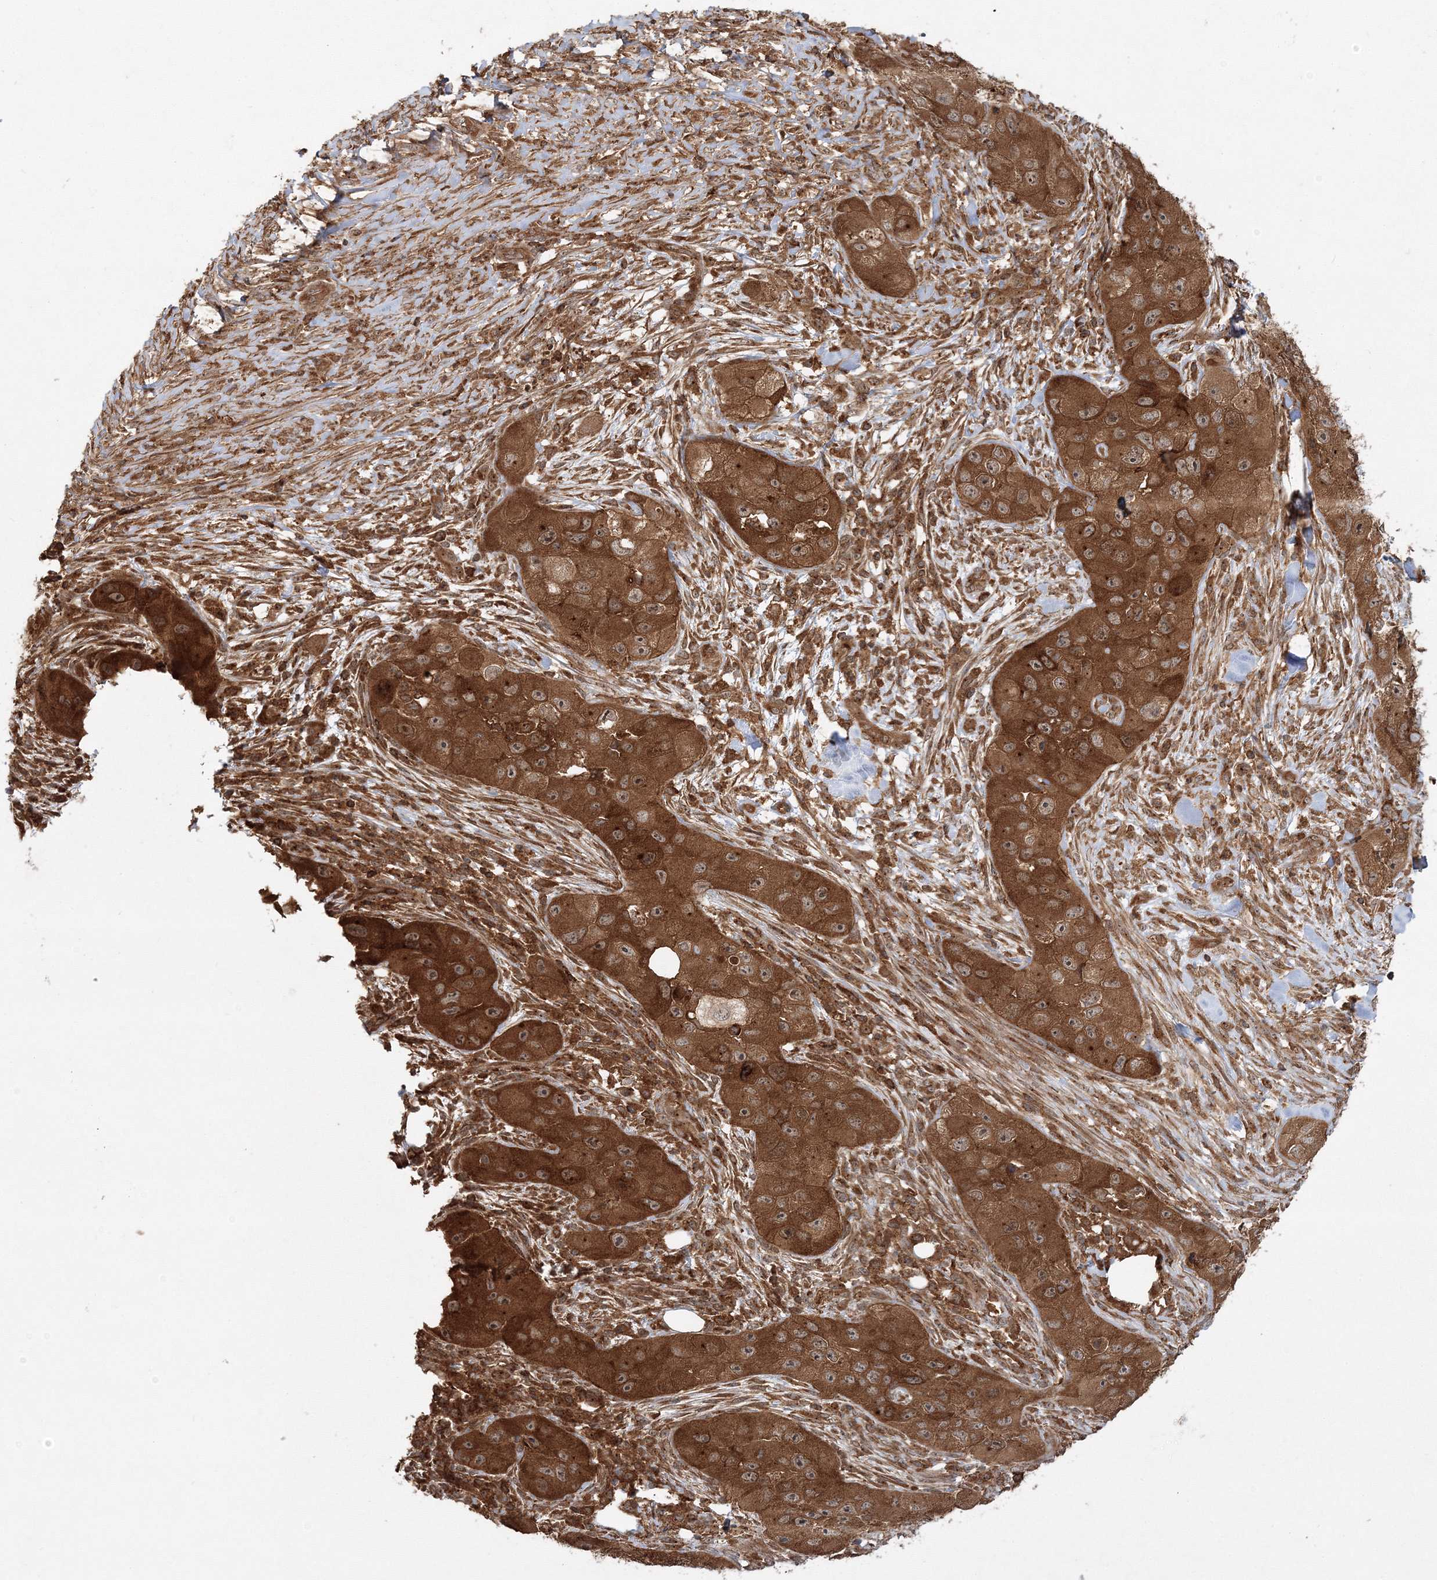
{"staining": {"intensity": "strong", "quantity": ">75%", "location": "cytoplasmic/membranous"}, "tissue": "skin cancer", "cell_type": "Tumor cells", "image_type": "cancer", "snomed": [{"axis": "morphology", "description": "Squamous cell carcinoma, NOS"}, {"axis": "topography", "description": "Skin"}, {"axis": "topography", "description": "Subcutis"}], "caption": "Immunohistochemistry (DAB) staining of skin cancer demonstrates strong cytoplasmic/membranous protein staining in about >75% of tumor cells.", "gene": "WDR37", "patient": {"sex": "male", "age": 73}}